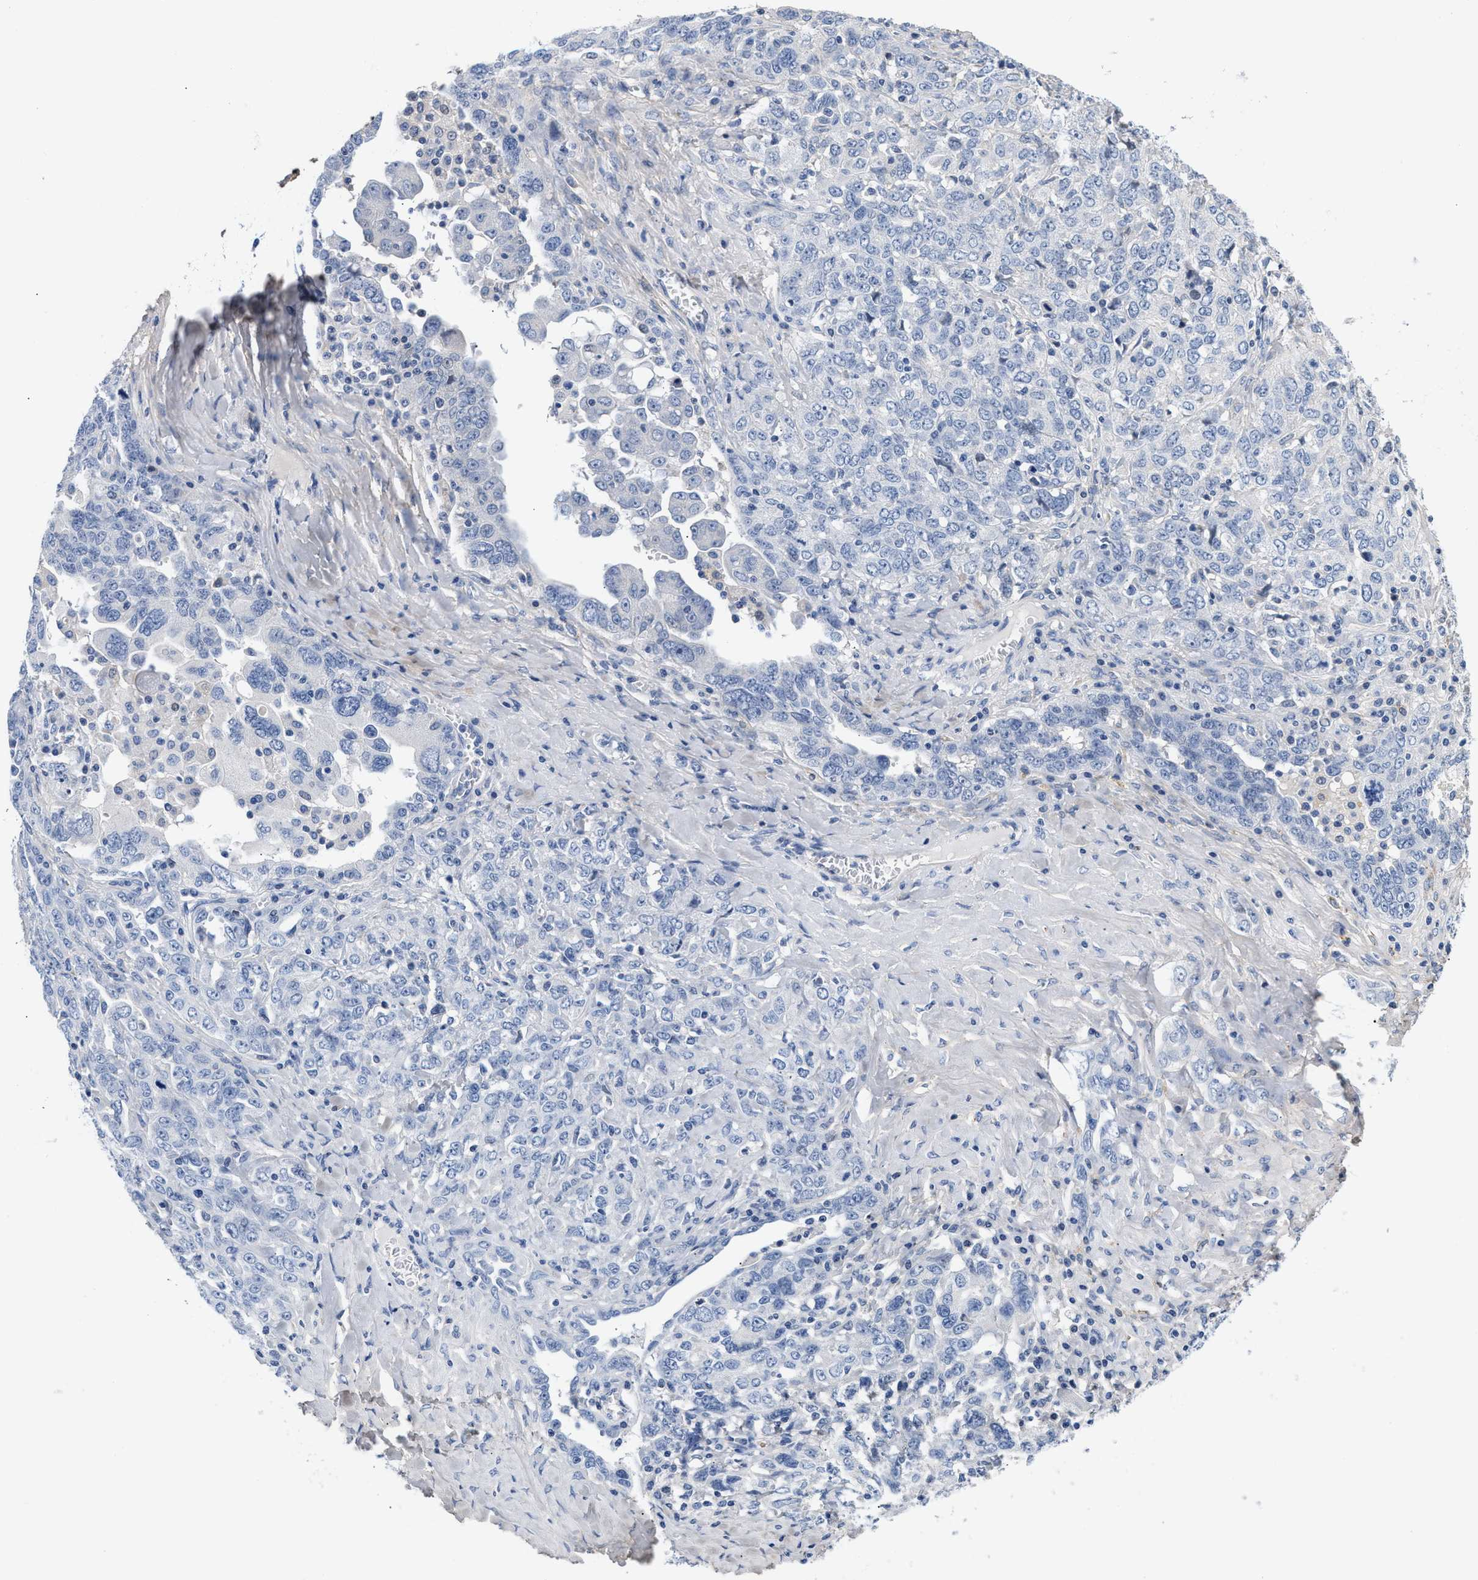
{"staining": {"intensity": "negative", "quantity": "none", "location": "none"}, "tissue": "ovarian cancer", "cell_type": "Tumor cells", "image_type": "cancer", "snomed": [{"axis": "morphology", "description": "Carcinoma, endometroid"}, {"axis": "topography", "description": "Ovary"}], "caption": "Tumor cells are negative for protein expression in human ovarian cancer. The staining was performed using DAB (3,3'-diaminobenzidine) to visualize the protein expression in brown, while the nuclei were stained in blue with hematoxylin (Magnification: 20x).", "gene": "ACTL7B", "patient": {"sex": "female", "age": 62}}